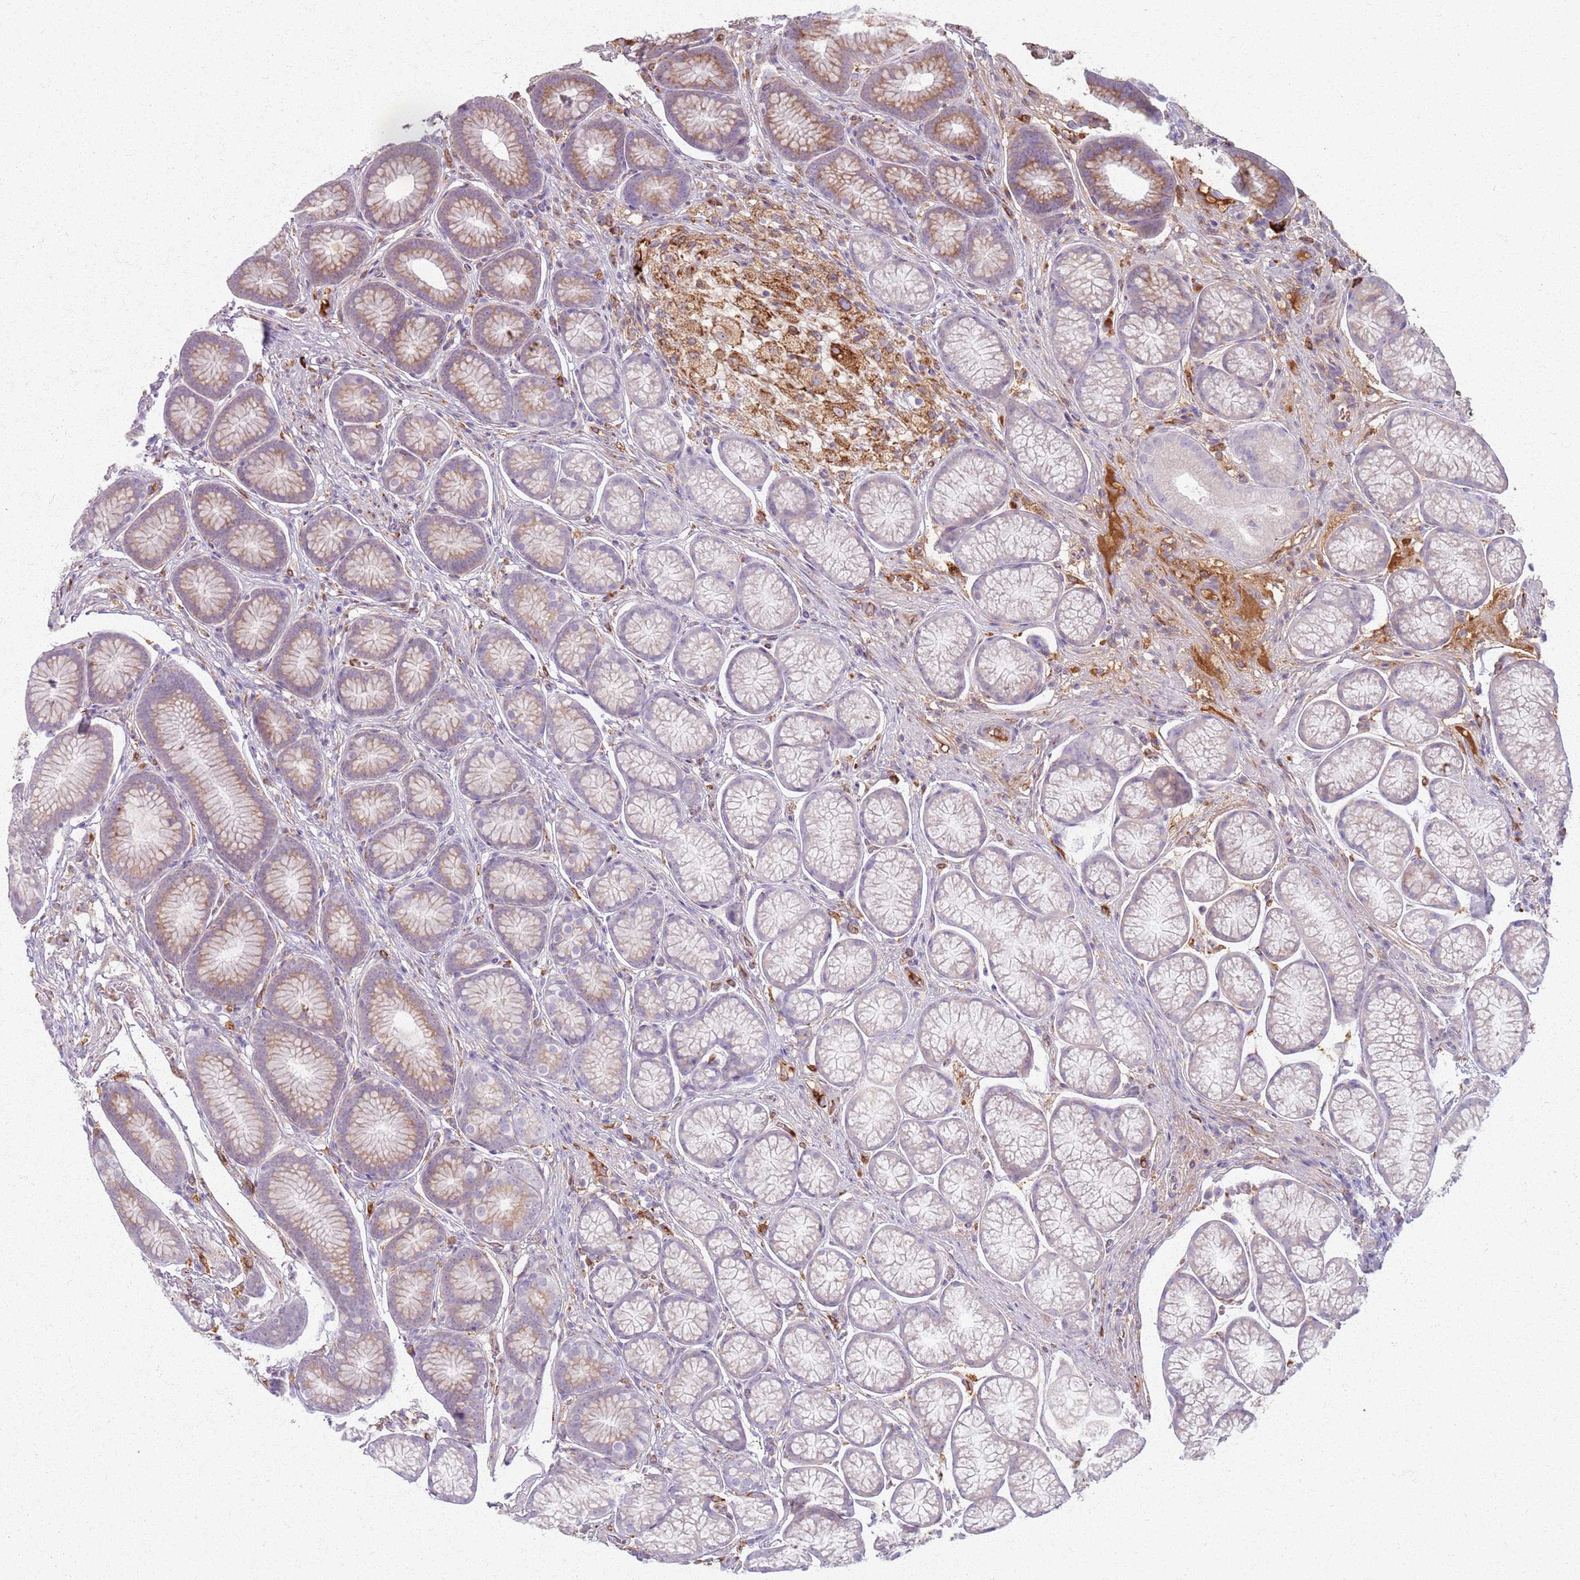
{"staining": {"intensity": "moderate", "quantity": "25%-75%", "location": "cytoplasmic/membranous"}, "tissue": "stomach", "cell_type": "Glandular cells", "image_type": "normal", "snomed": [{"axis": "morphology", "description": "Normal tissue, NOS"}, {"axis": "topography", "description": "Stomach"}], "caption": "Protein analysis of unremarkable stomach reveals moderate cytoplasmic/membranous staining in approximately 25%-75% of glandular cells.", "gene": "COLGALT1", "patient": {"sex": "male", "age": 42}}